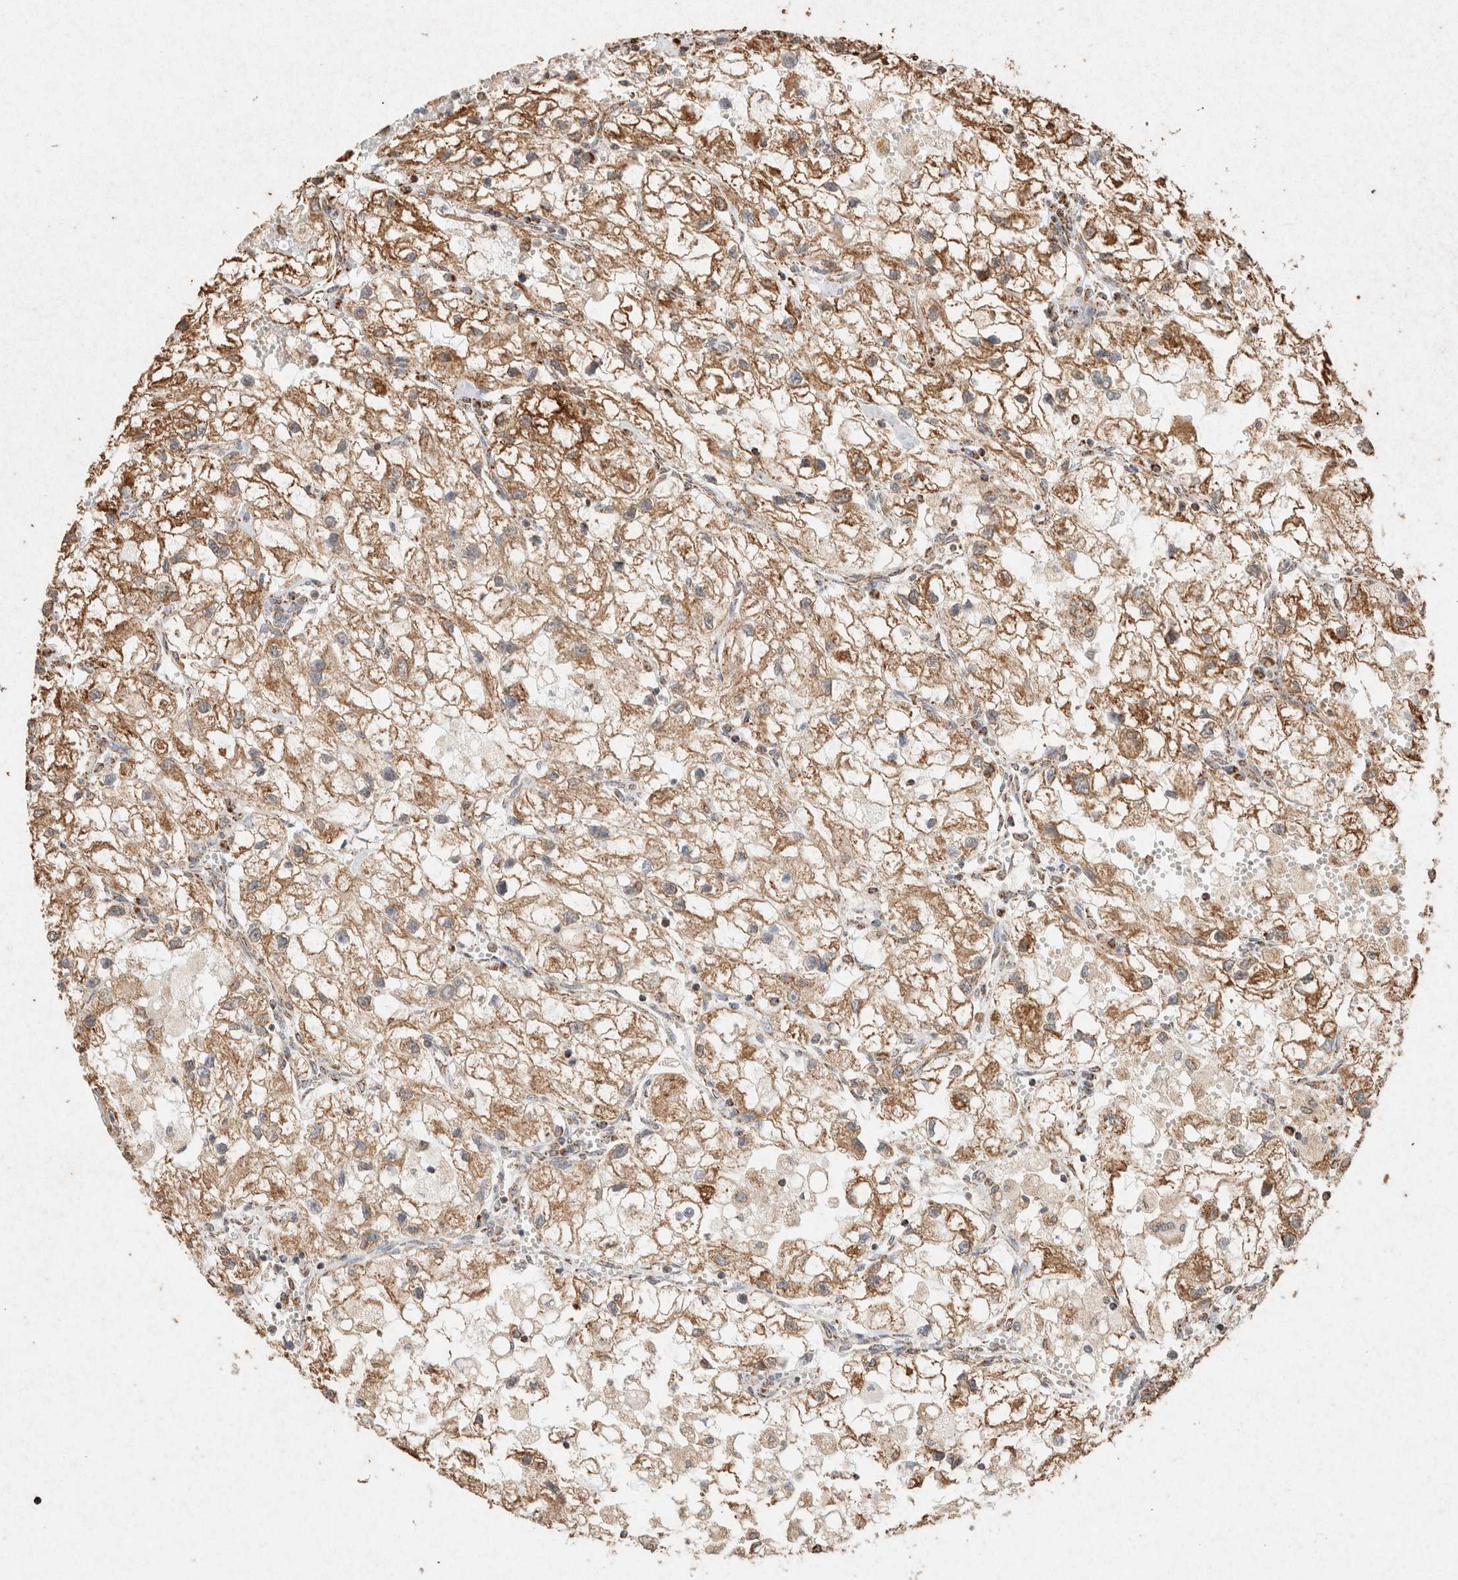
{"staining": {"intensity": "moderate", "quantity": ">75%", "location": "cytoplasmic/membranous"}, "tissue": "renal cancer", "cell_type": "Tumor cells", "image_type": "cancer", "snomed": [{"axis": "morphology", "description": "Adenocarcinoma, NOS"}, {"axis": "topography", "description": "Kidney"}], "caption": "The photomicrograph reveals immunohistochemical staining of renal cancer. There is moderate cytoplasmic/membranous positivity is appreciated in about >75% of tumor cells. Nuclei are stained in blue.", "gene": "SDC2", "patient": {"sex": "female", "age": 70}}